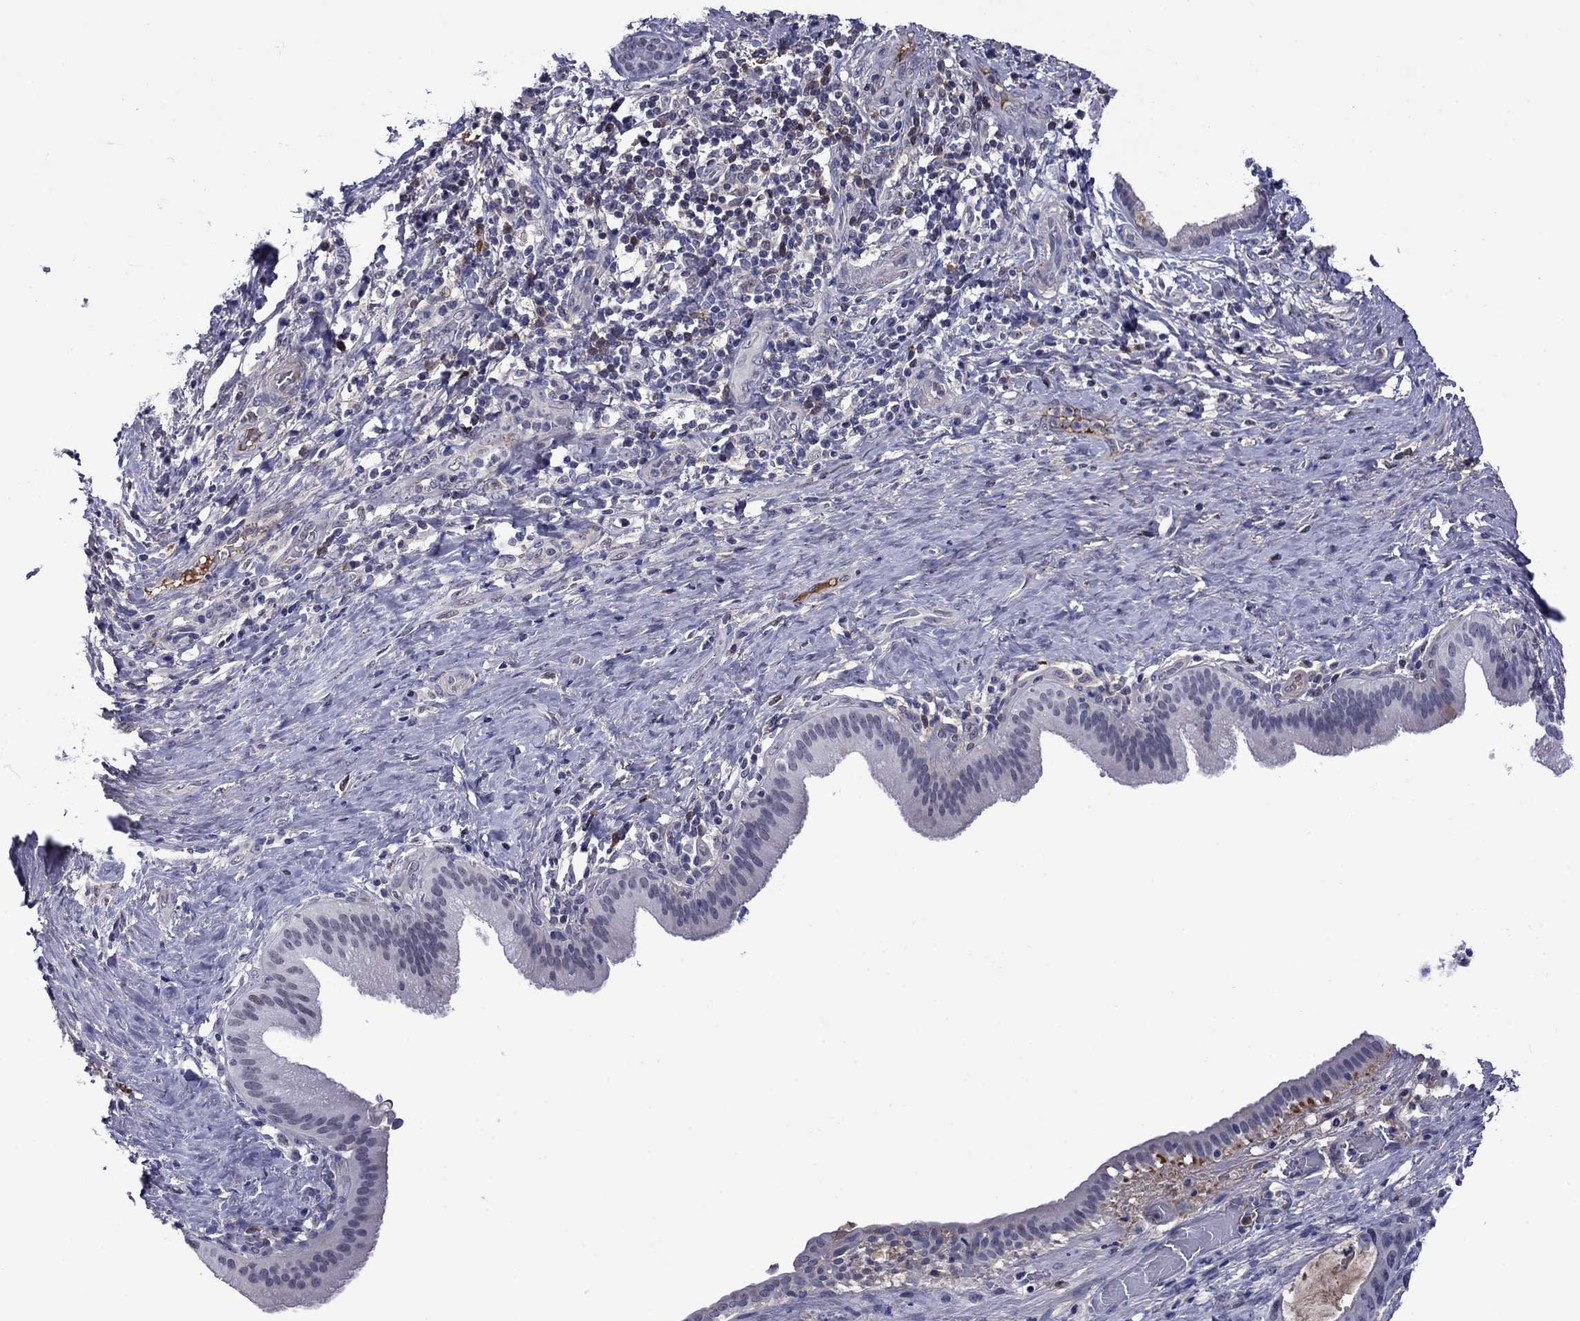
{"staining": {"intensity": "negative", "quantity": "none", "location": "none"}, "tissue": "liver cancer", "cell_type": "Tumor cells", "image_type": "cancer", "snomed": [{"axis": "morphology", "description": "Cholangiocarcinoma"}, {"axis": "topography", "description": "Liver"}], "caption": "Tumor cells are negative for brown protein staining in liver cancer. (Immunohistochemistry (ihc), brightfield microscopy, high magnification).", "gene": "APOA2", "patient": {"sex": "female", "age": 73}}